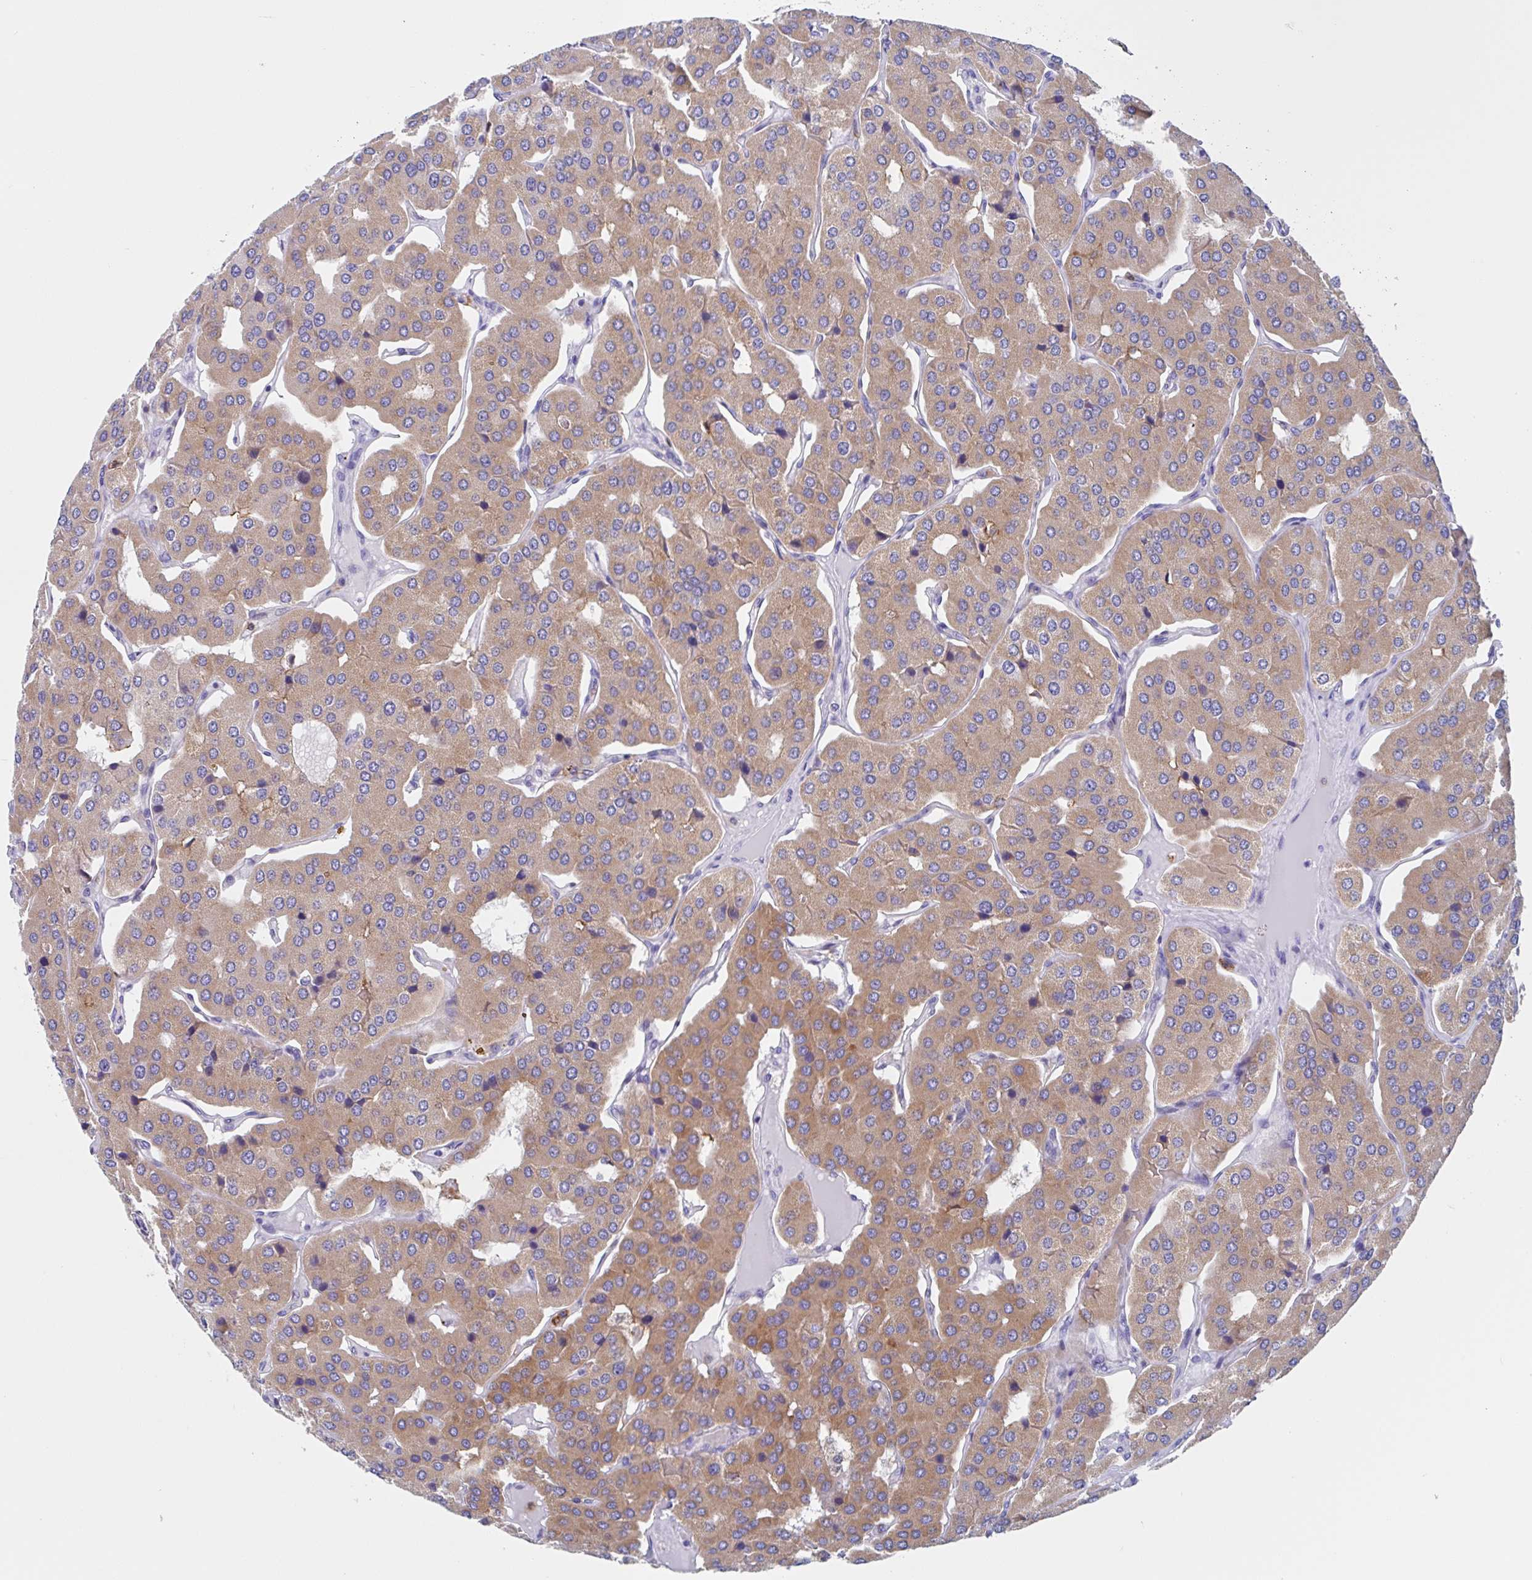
{"staining": {"intensity": "moderate", "quantity": ">75%", "location": "cytoplasmic/membranous"}, "tissue": "parathyroid gland", "cell_type": "Glandular cells", "image_type": "normal", "snomed": [{"axis": "morphology", "description": "Normal tissue, NOS"}, {"axis": "morphology", "description": "Adenoma, NOS"}, {"axis": "topography", "description": "Parathyroid gland"}], "caption": "Parathyroid gland stained with a brown dye shows moderate cytoplasmic/membranous positive expression in about >75% of glandular cells.", "gene": "FCGR3A", "patient": {"sex": "female", "age": 86}}